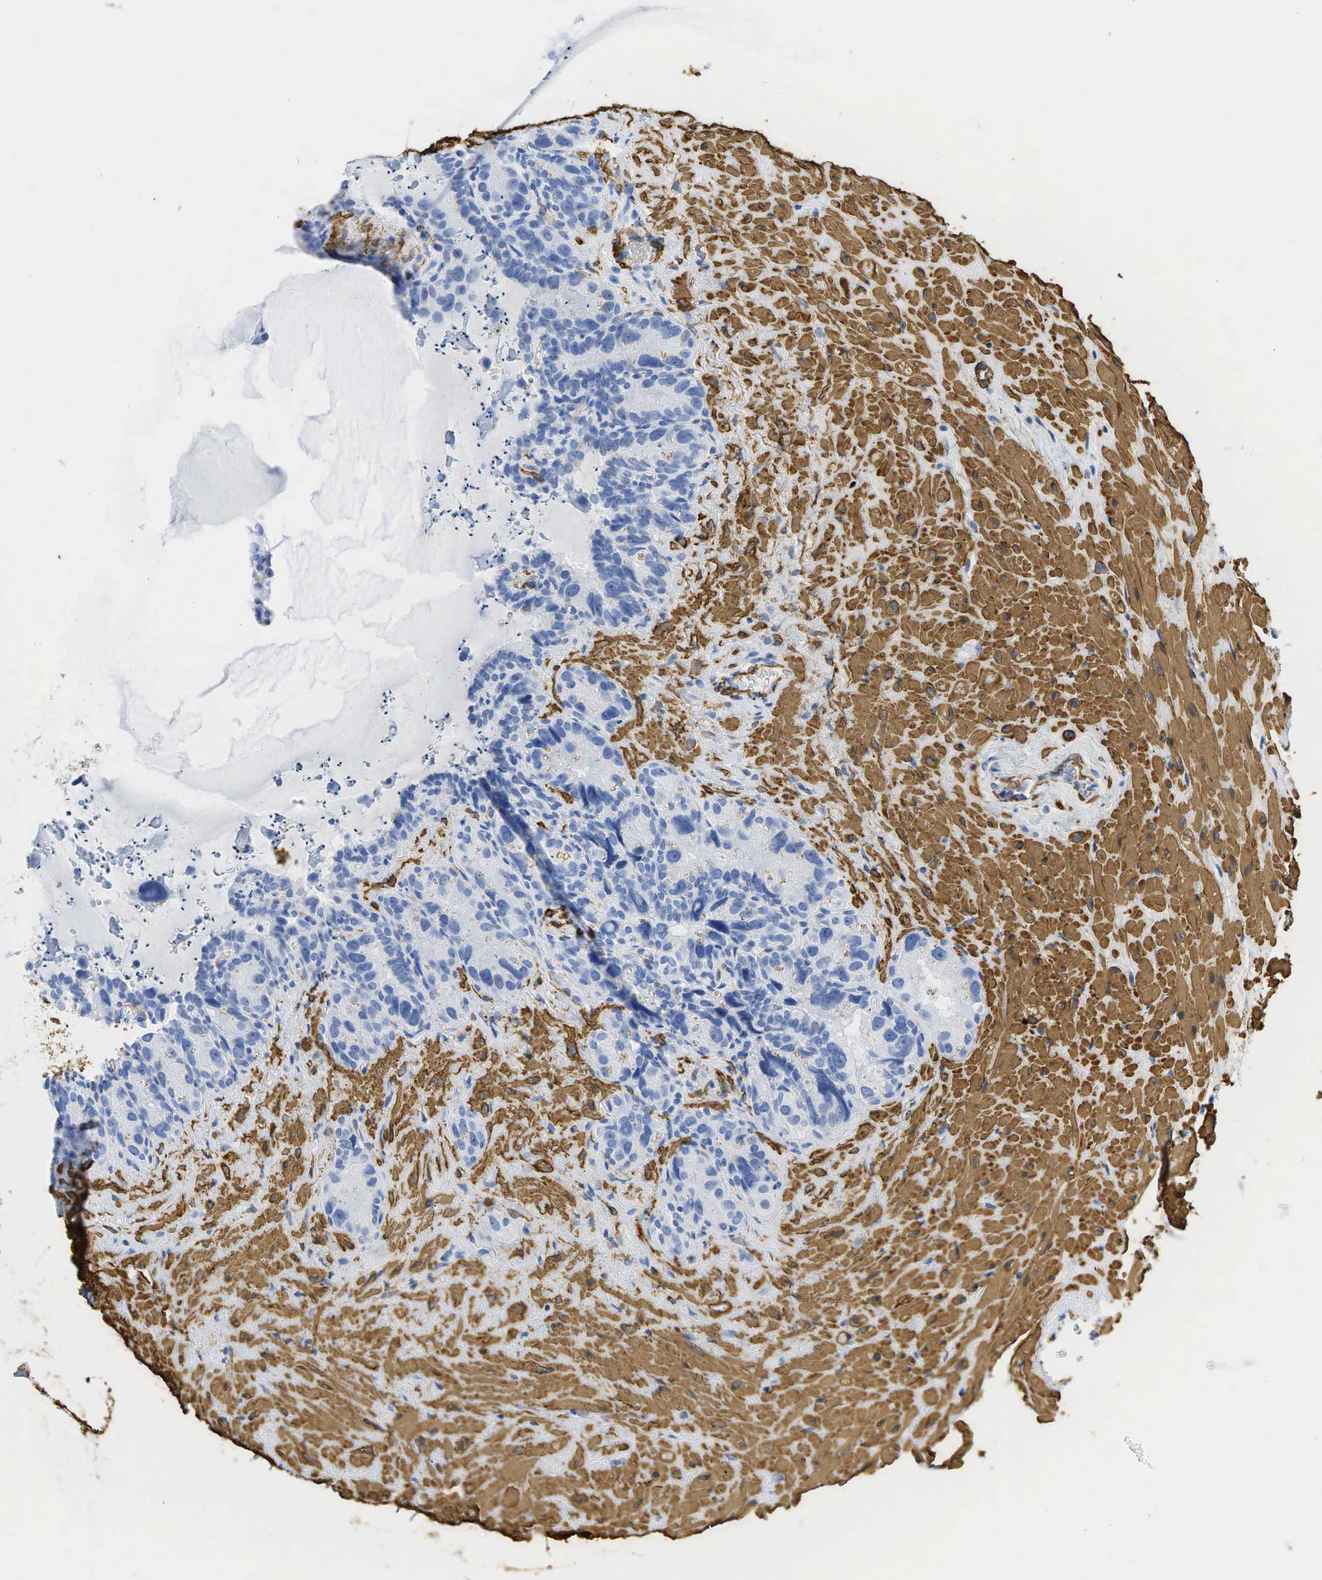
{"staining": {"intensity": "negative", "quantity": "none", "location": "none"}, "tissue": "seminal vesicle", "cell_type": "Glandular cells", "image_type": "normal", "snomed": [{"axis": "morphology", "description": "Normal tissue, NOS"}, {"axis": "topography", "description": "Seminal veicle"}], "caption": "Immunohistochemistry (IHC) photomicrograph of unremarkable human seminal vesicle stained for a protein (brown), which displays no positivity in glandular cells. (DAB (3,3'-diaminobenzidine) immunohistochemistry (IHC) visualized using brightfield microscopy, high magnification).", "gene": "ACTA1", "patient": {"sex": "male", "age": 63}}